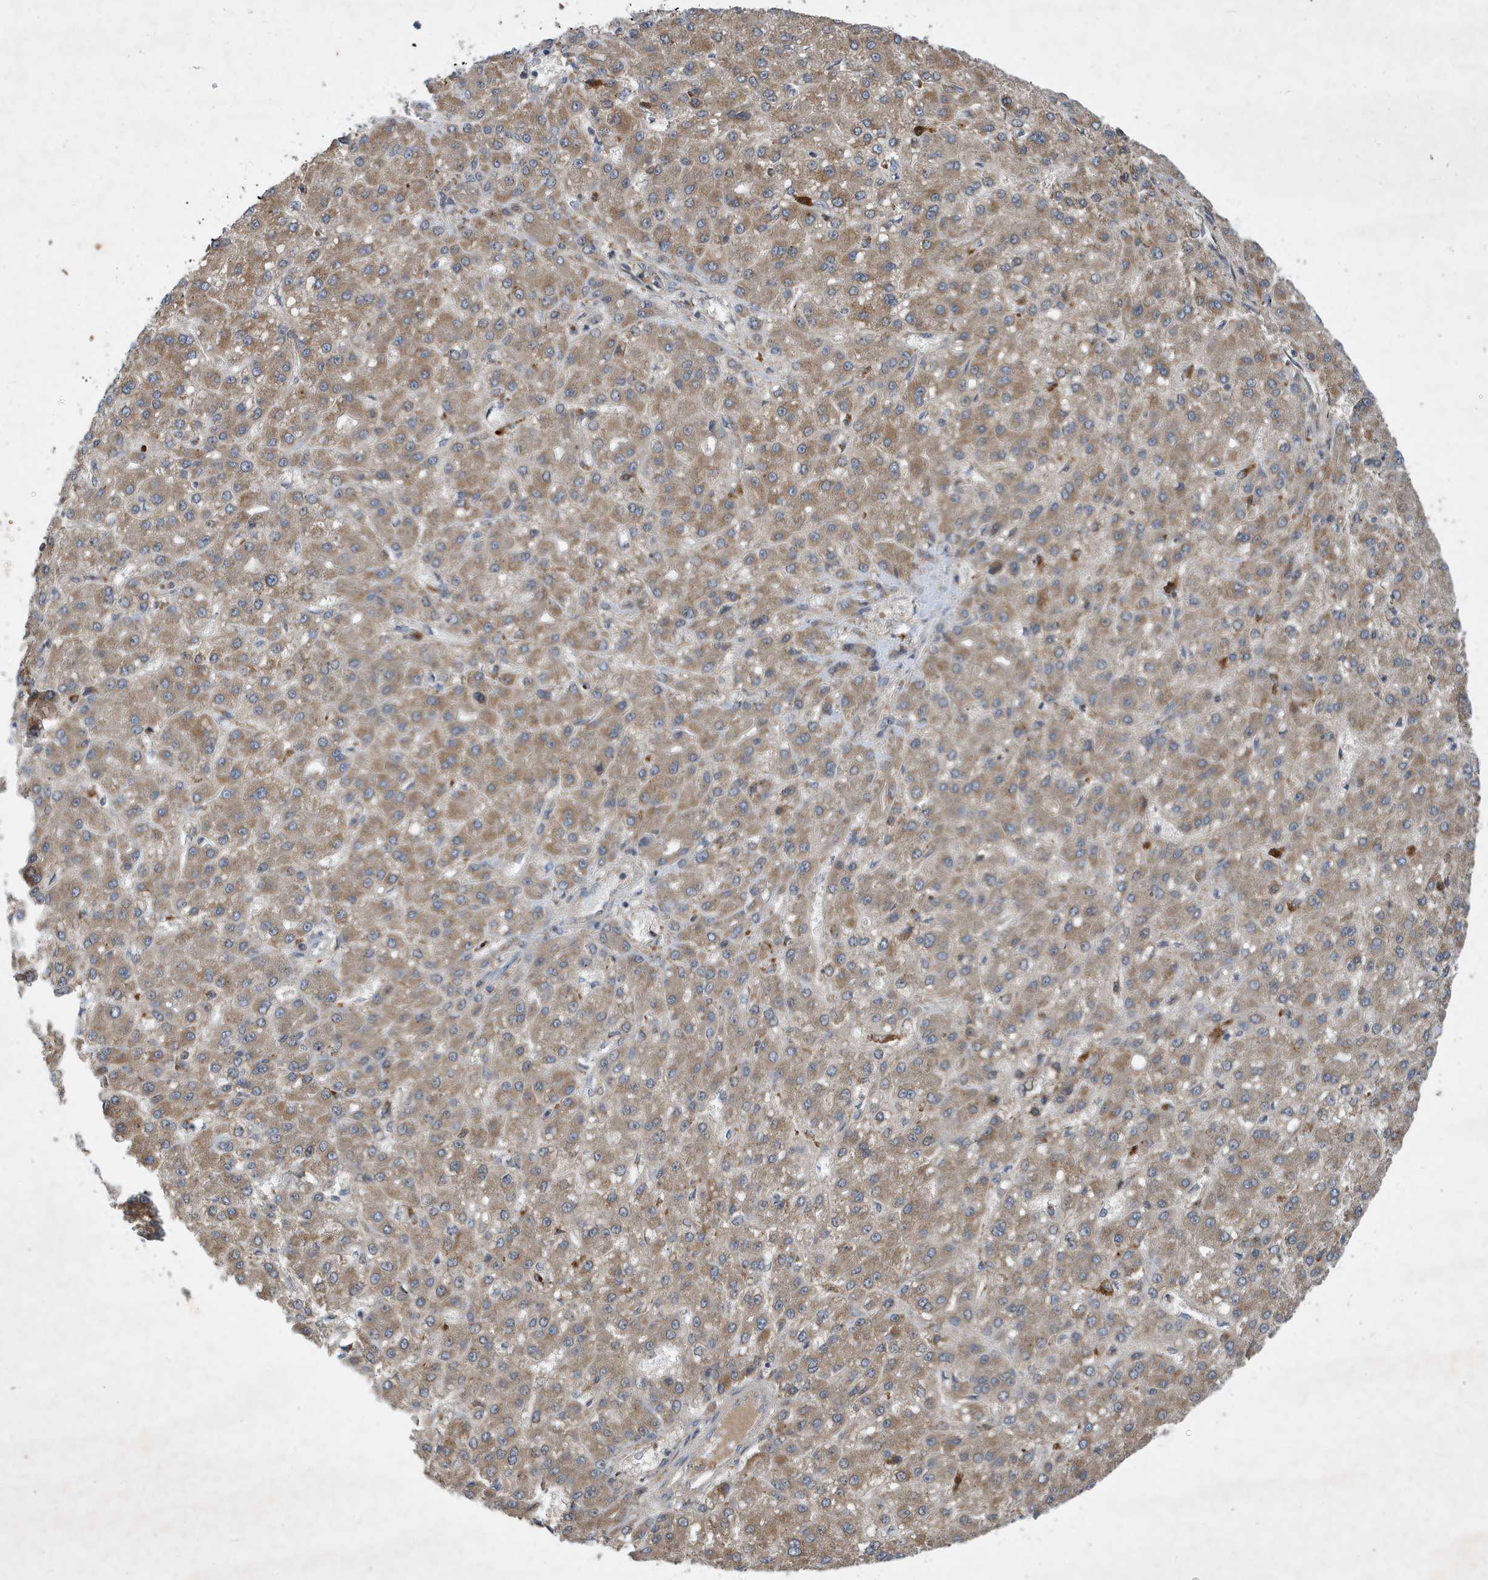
{"staining": {"intensity": "moderate", "quantity": ">75%", "location": "cytoplasmic/membranous"}, "tissue": "liver cancer", "cell_type": "Tumor cells", "image_type": "cancer", "snomed": [{"axis": "morphology", "description": "Carcinoma, Hepatocellular, NOS"}, {"axis": "topography", "description": "Liver"}], "caption": "IHC of liver cancer shows medium levels of moderate cytoplasmic/membranous expression in about >75% of tumor cells.", "gene": "STK19", "patient": {"sex": "male", "age": 67}}